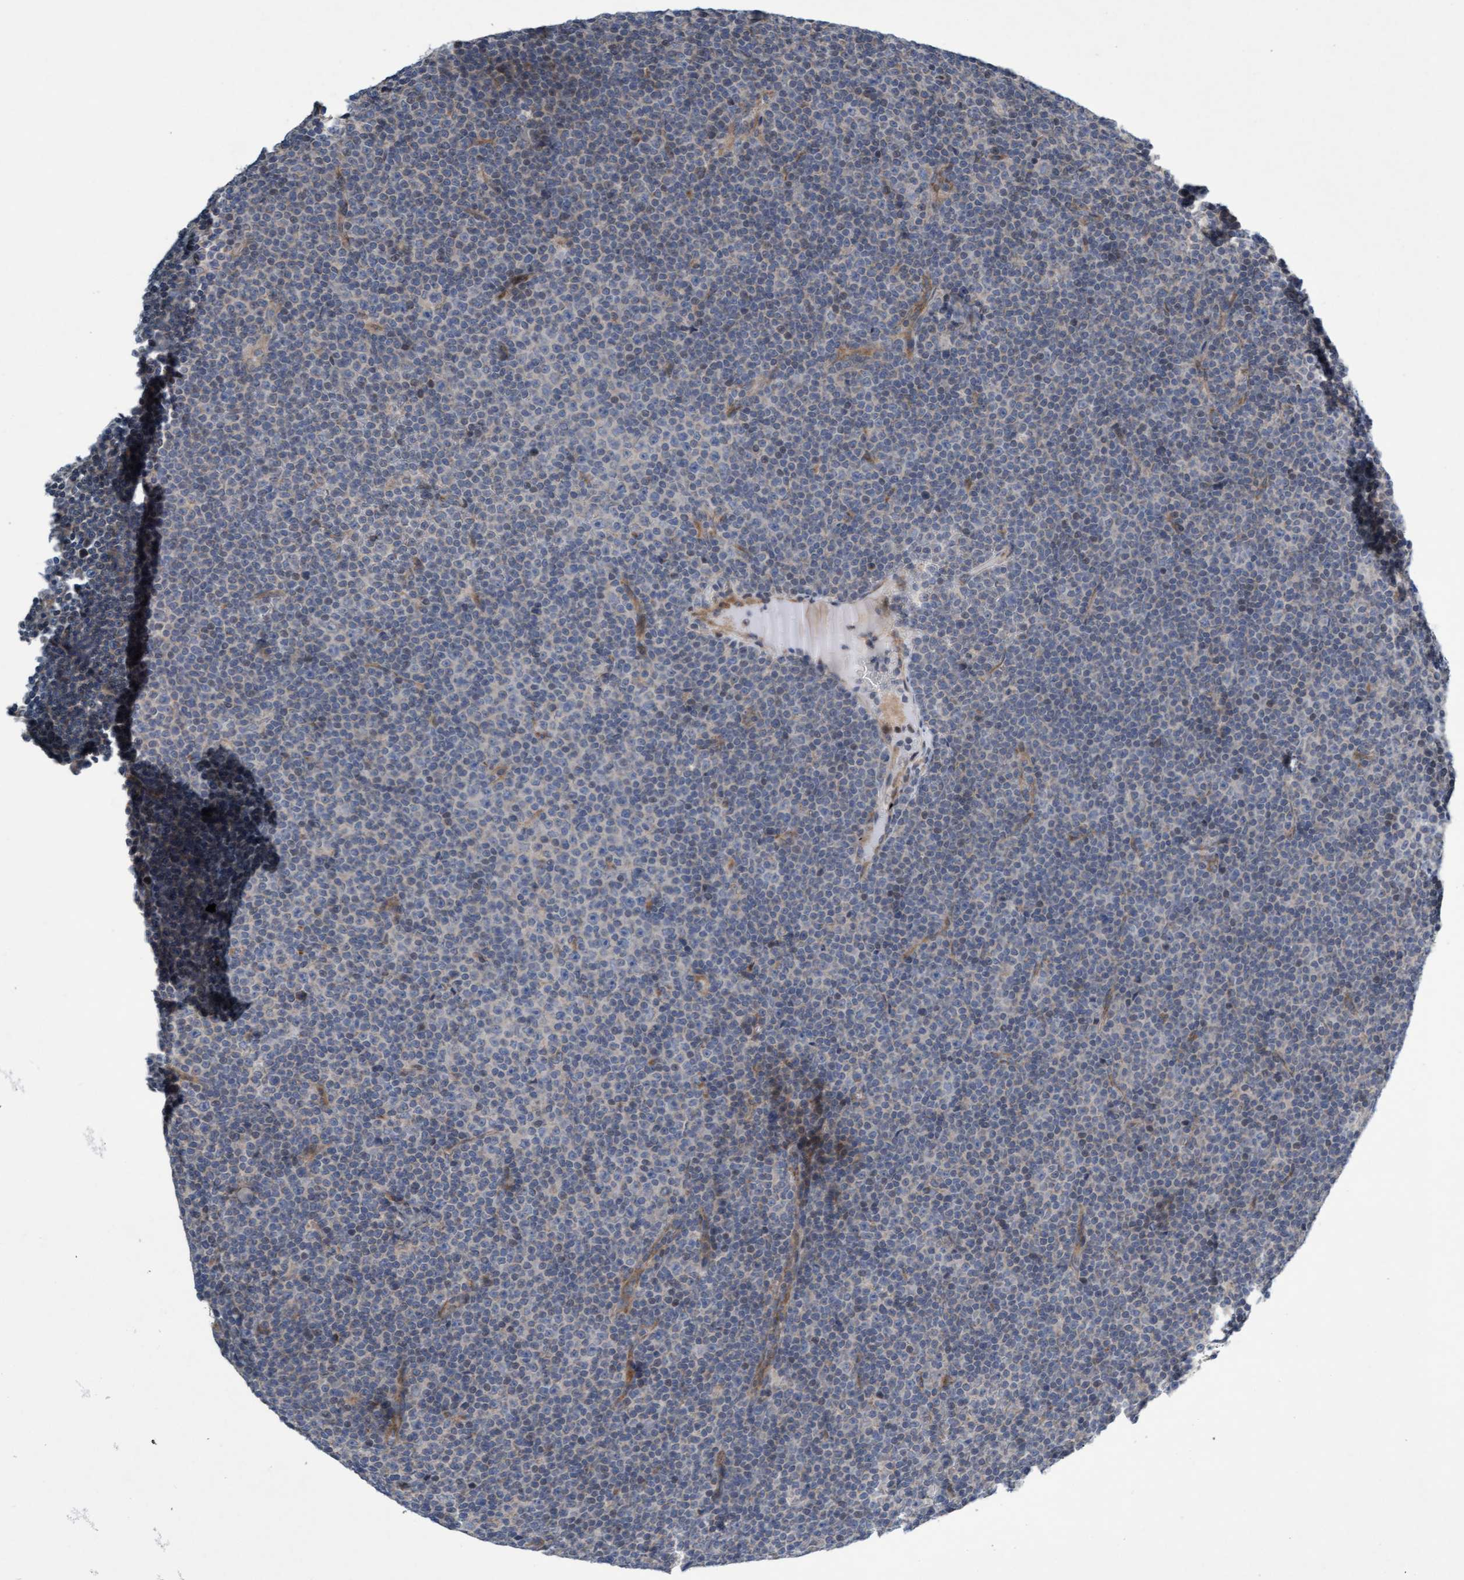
{"staining": {"intensity": "negative", "quantity": "none", "location": "none"}, "tissue": "lymphoma", "cell_type": "Tumor cells", "image_type": "cancer", "snomed": [{"axis": "morphology", "description": "Malignant lymphoma, non-Hodgkin's type, Low grade"}, {"axis": "topography", "description": "Lymph node"}], "caption": "The histopathology image shows no significant expression in tumor cells of low-grade malignant lymphoma, non-Hodgkin's type.", "gene": "DDHD2", "patient": {"sex": "female", "age": 67}}